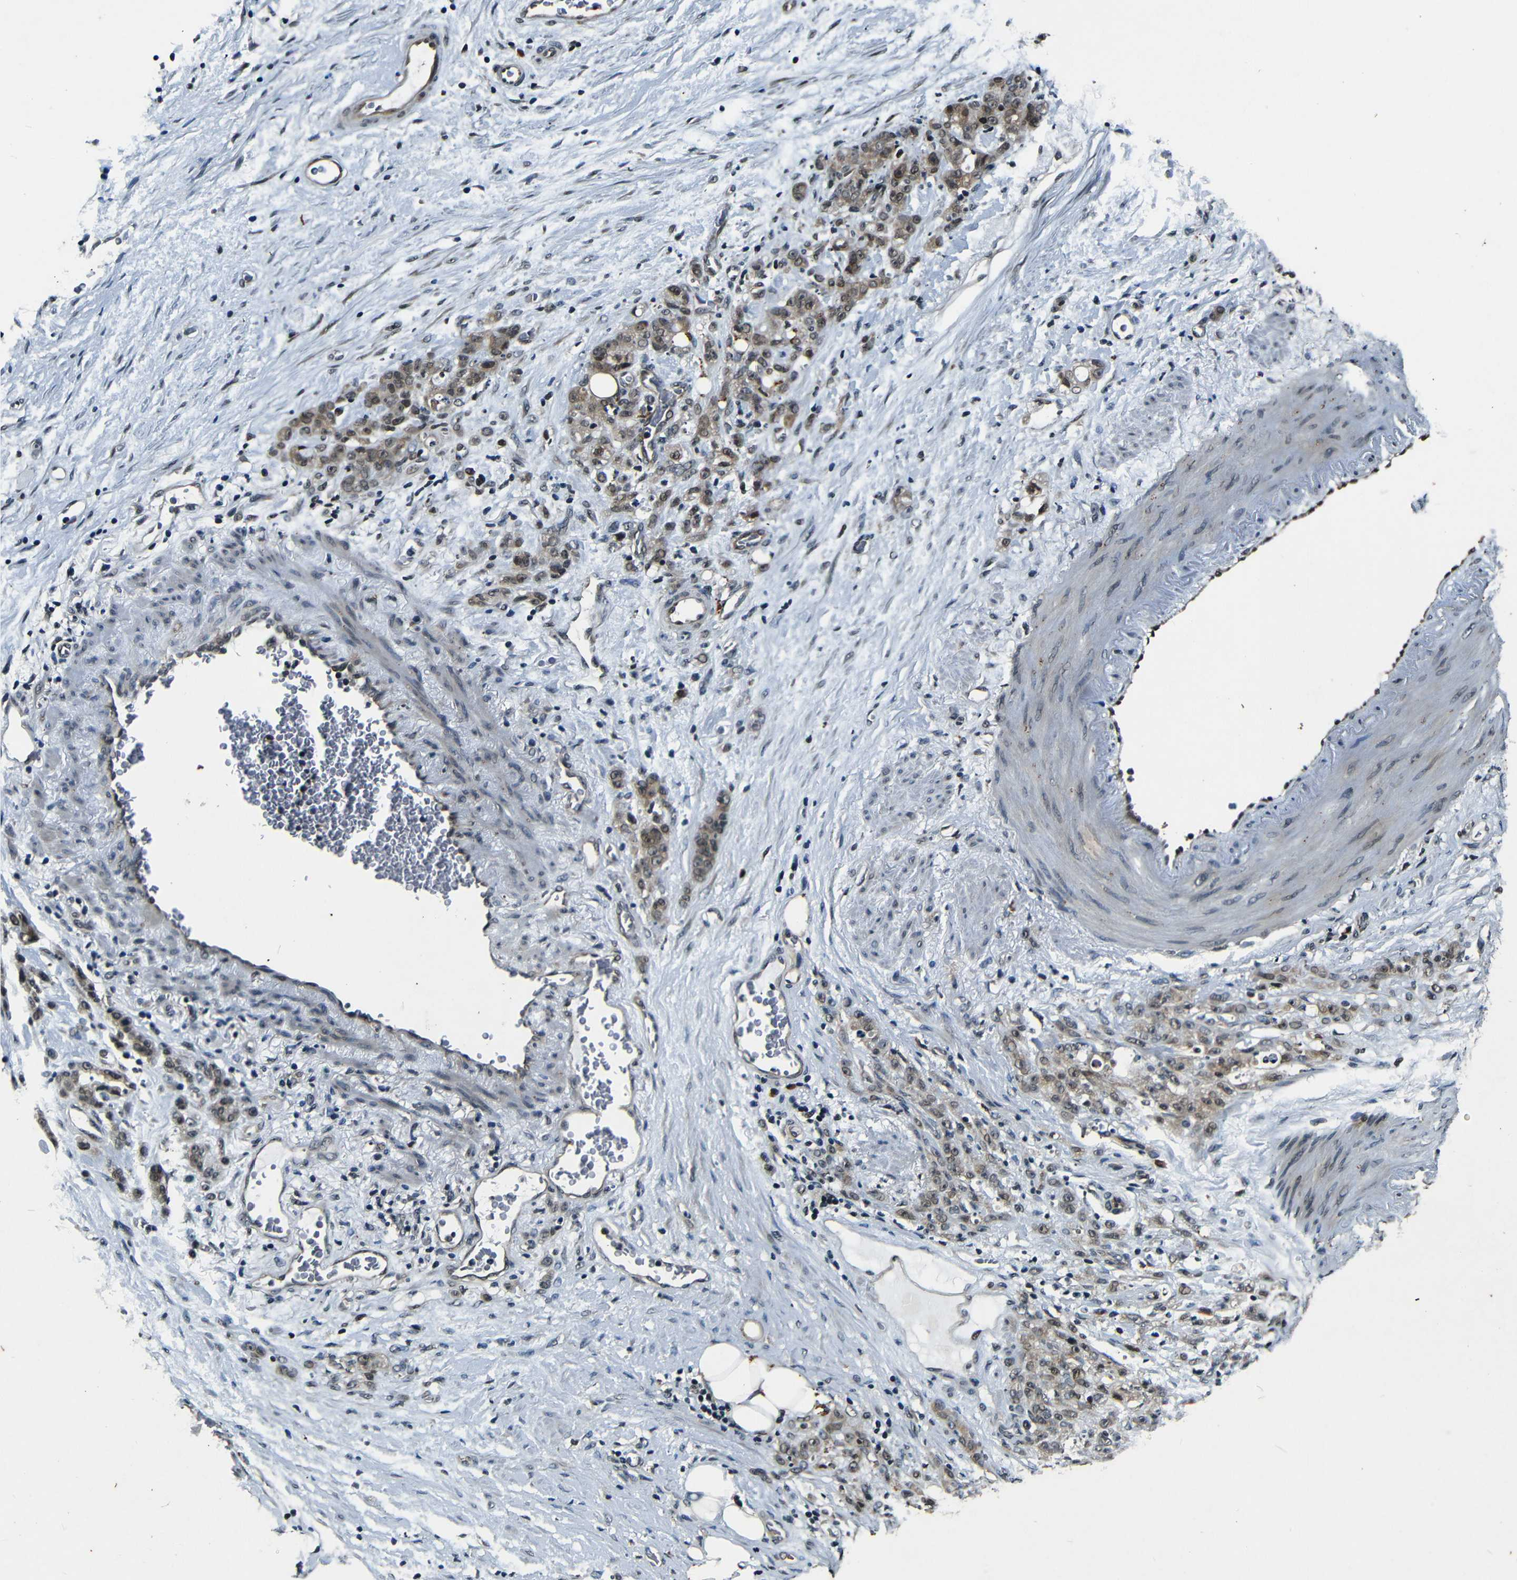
{"staining": {"intensity": "weak", "quantity": ">75%", "location": "cytoplasmic/membranous,nuclear"}, "tissue": "stomach cancer", "cell_type": "Tumor cells", "image_type": "cancer", "snomed": [{"axis": "morphology", "description": "Adenocarcinoma, NOS"}, {"axis": "topography", "description": "Stomach"}], "caption": "Stomach cancer was stained to show a protein in brown. There is low levels of weak cytoplasmic/membranous and nuclear expression in about >75% of tumor cells. Using DAB (3,3'-diaminobenzidine) (brown) and hematoxylin (blue) stains, captured at high magnification using brightfield microscopy.", "gene": "FOXD4", "patient": {"sex": "male", "age": 82}}